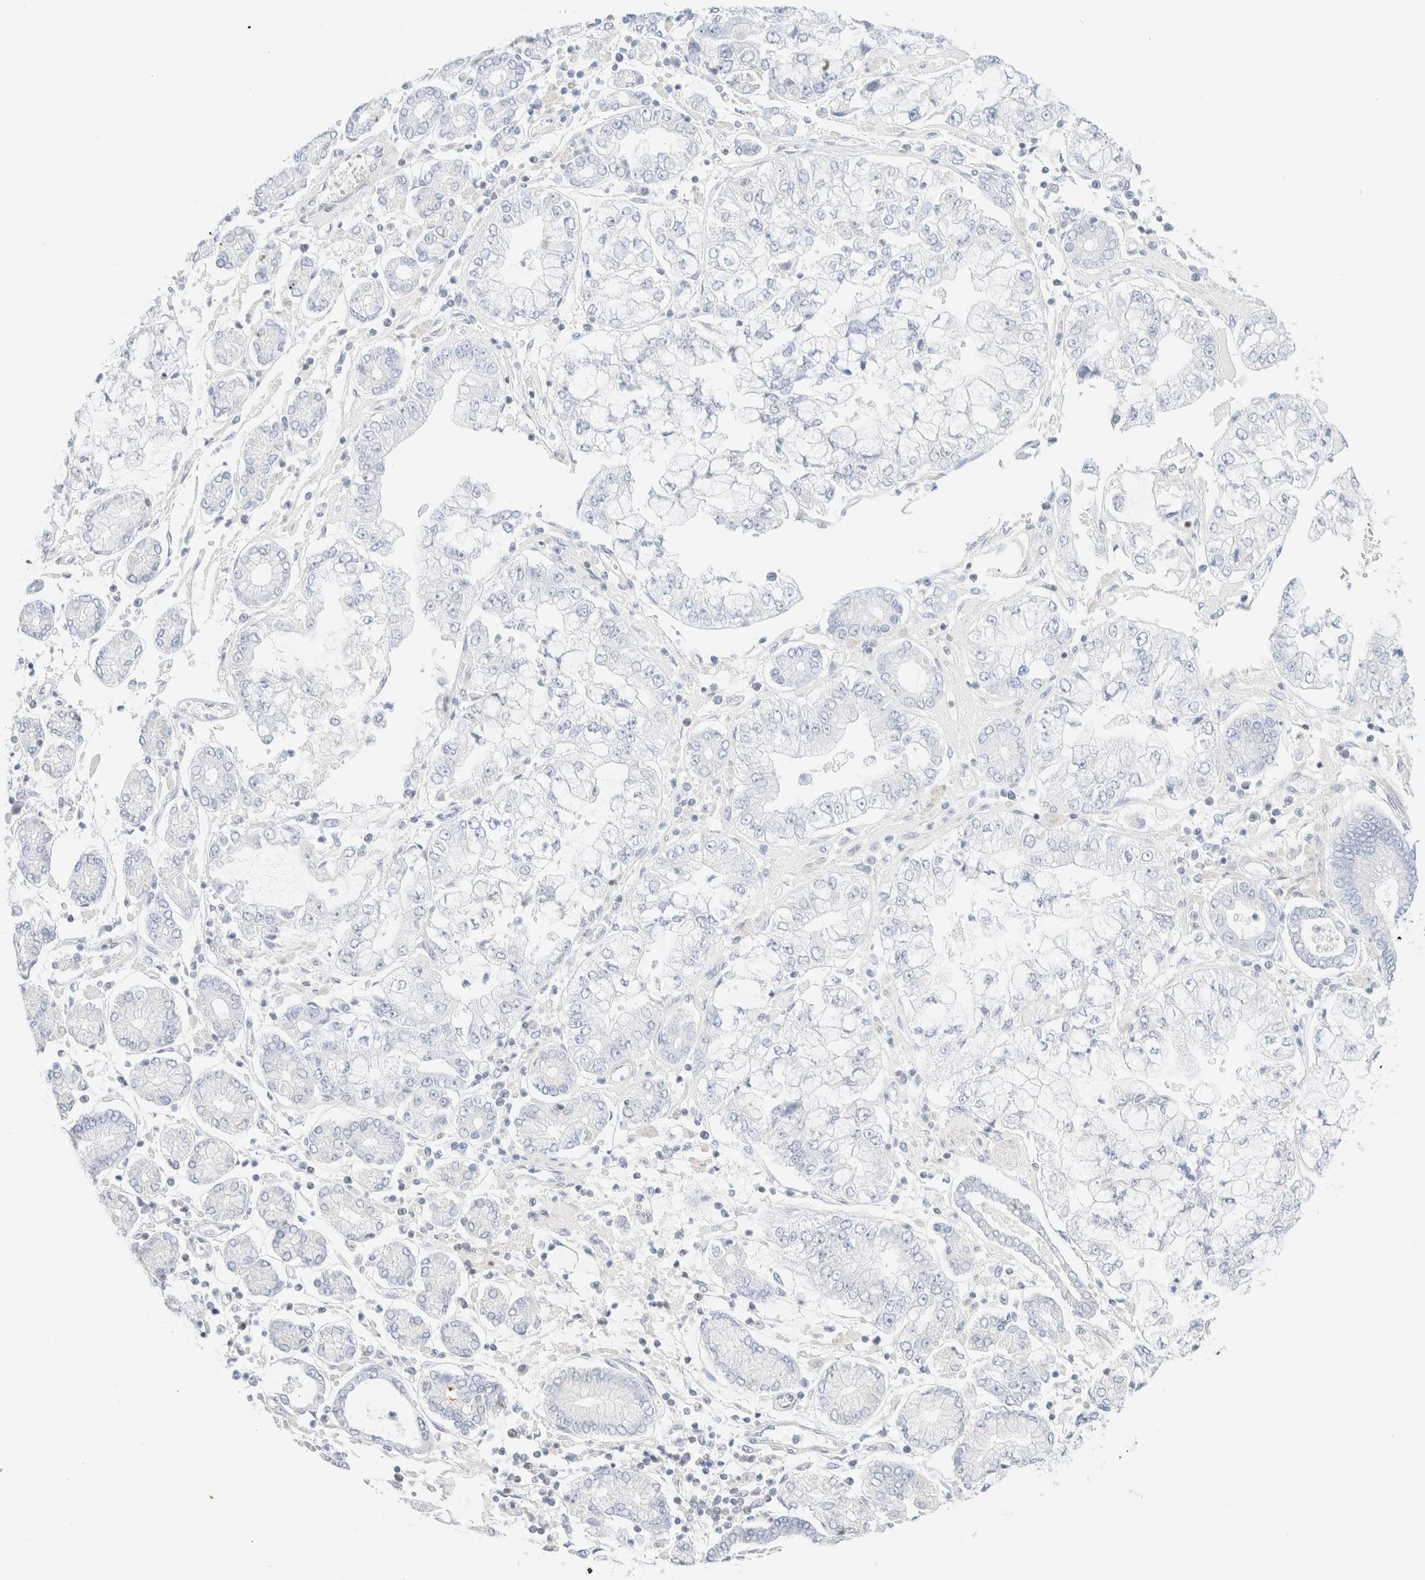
{"staining": {"intensity": "negative", "quantity": "none", "location": "none"}, "tissue": "stomach cancer", "cell_type": "Tumor cells", "image_type": "cancer", "snomed": [{"axis": "morphology", "description": "Adenocarcinoma, NOS"}, {"axis": "topography", "description": "Stomach"}], "caption": "Tumor cells show no significant staining in adenocarcinoma (stomach). (DAB (3,3'-diaminobenzidine) immunohistochemistry, high magnification).", "gene": "IKZF3", "patient": {"sex": "male", "age": 76}}